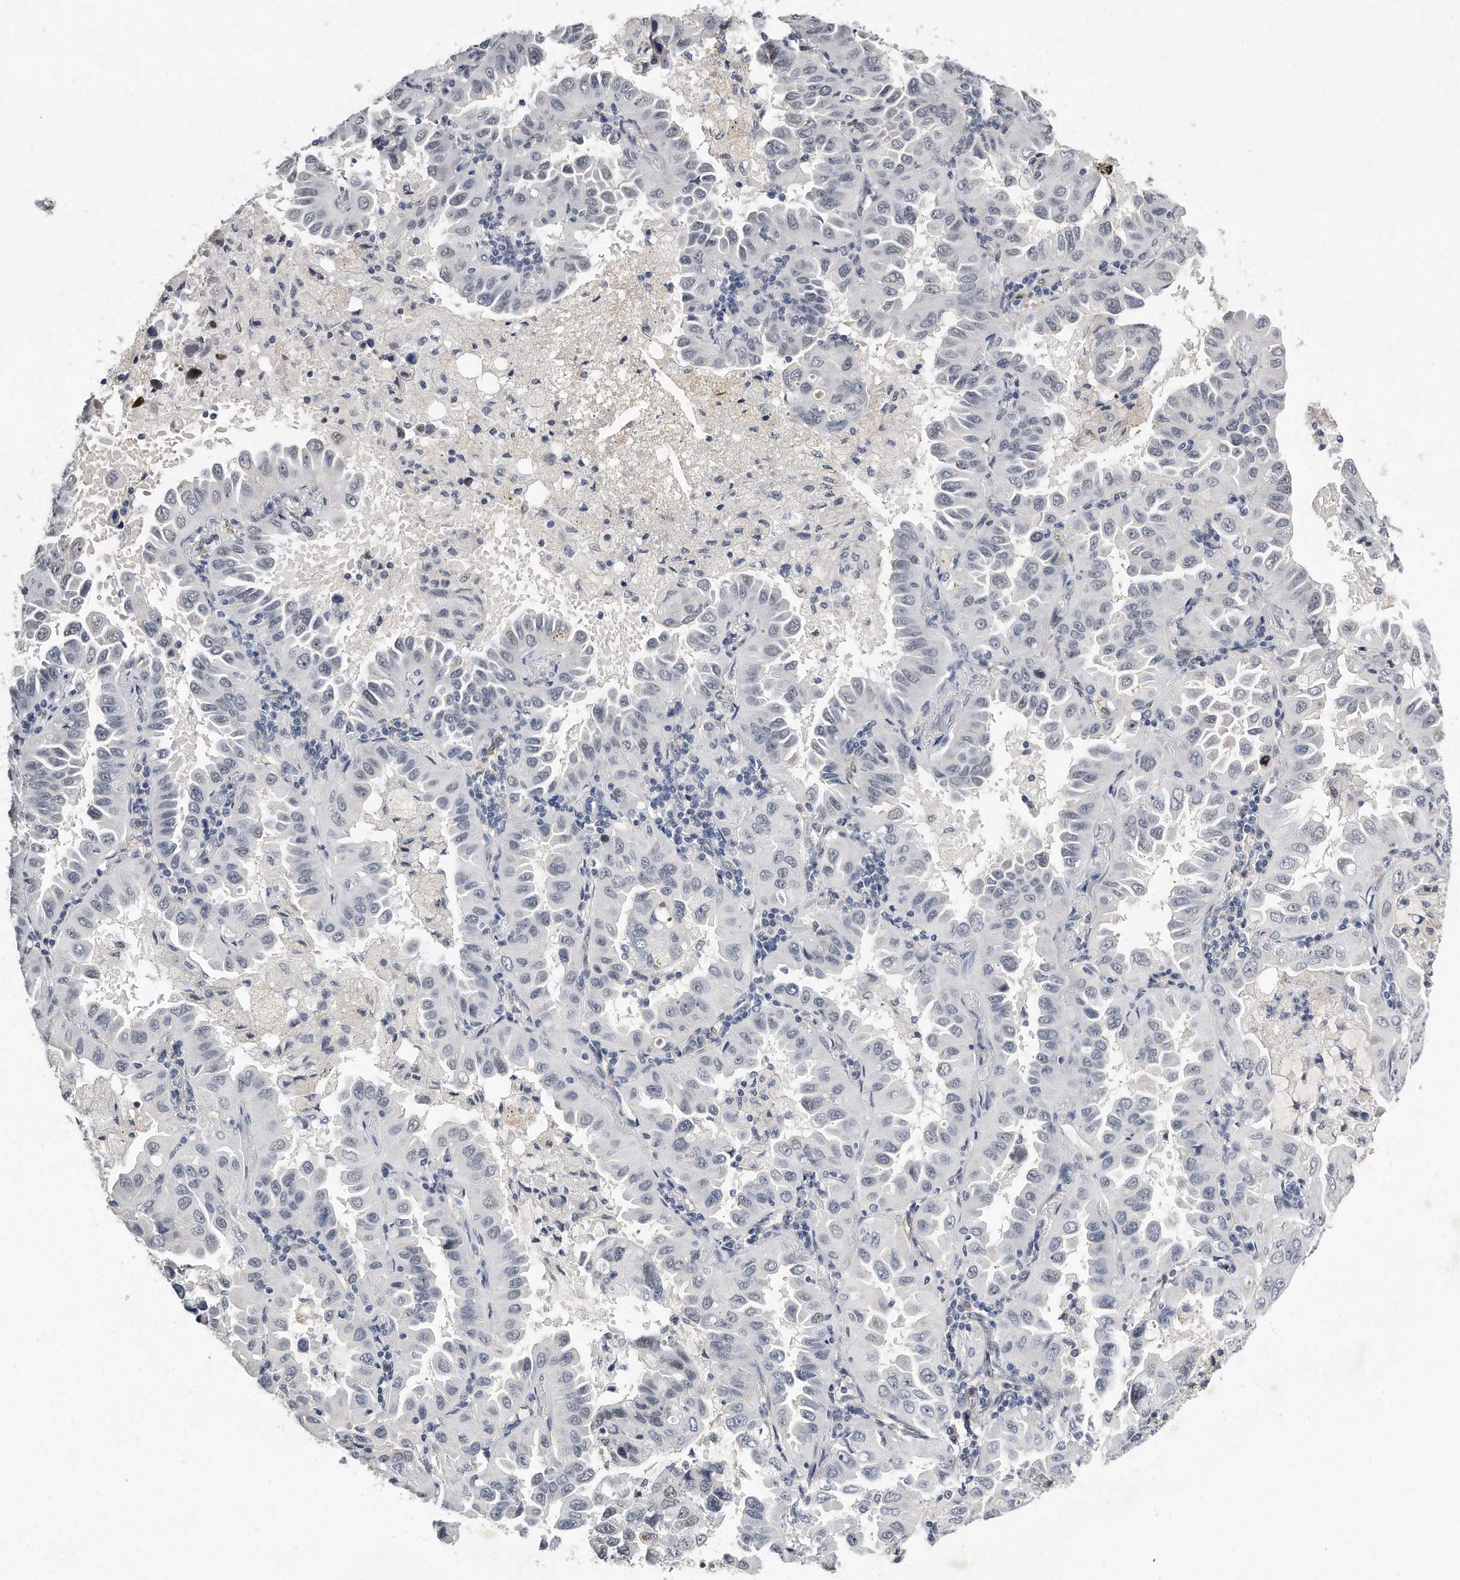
{"staining": {"intensity": "weak", "quantity": "<25%", "location": "nuclear"}, "tissue": "lung cancer", "cell_type": "Tumor cells", "image_type": "cancer", "snomed": [{"axis": "morphology", "description": "Adenocarcinoma, NOS"}, {"axis": "topography", "description": "Lung"}], "caption": "Tumor cells show no significant protein staining in adenocarcinoma (lung).", "gene": "CTBP2", "patient": {"sex": "male", "age": 64}}